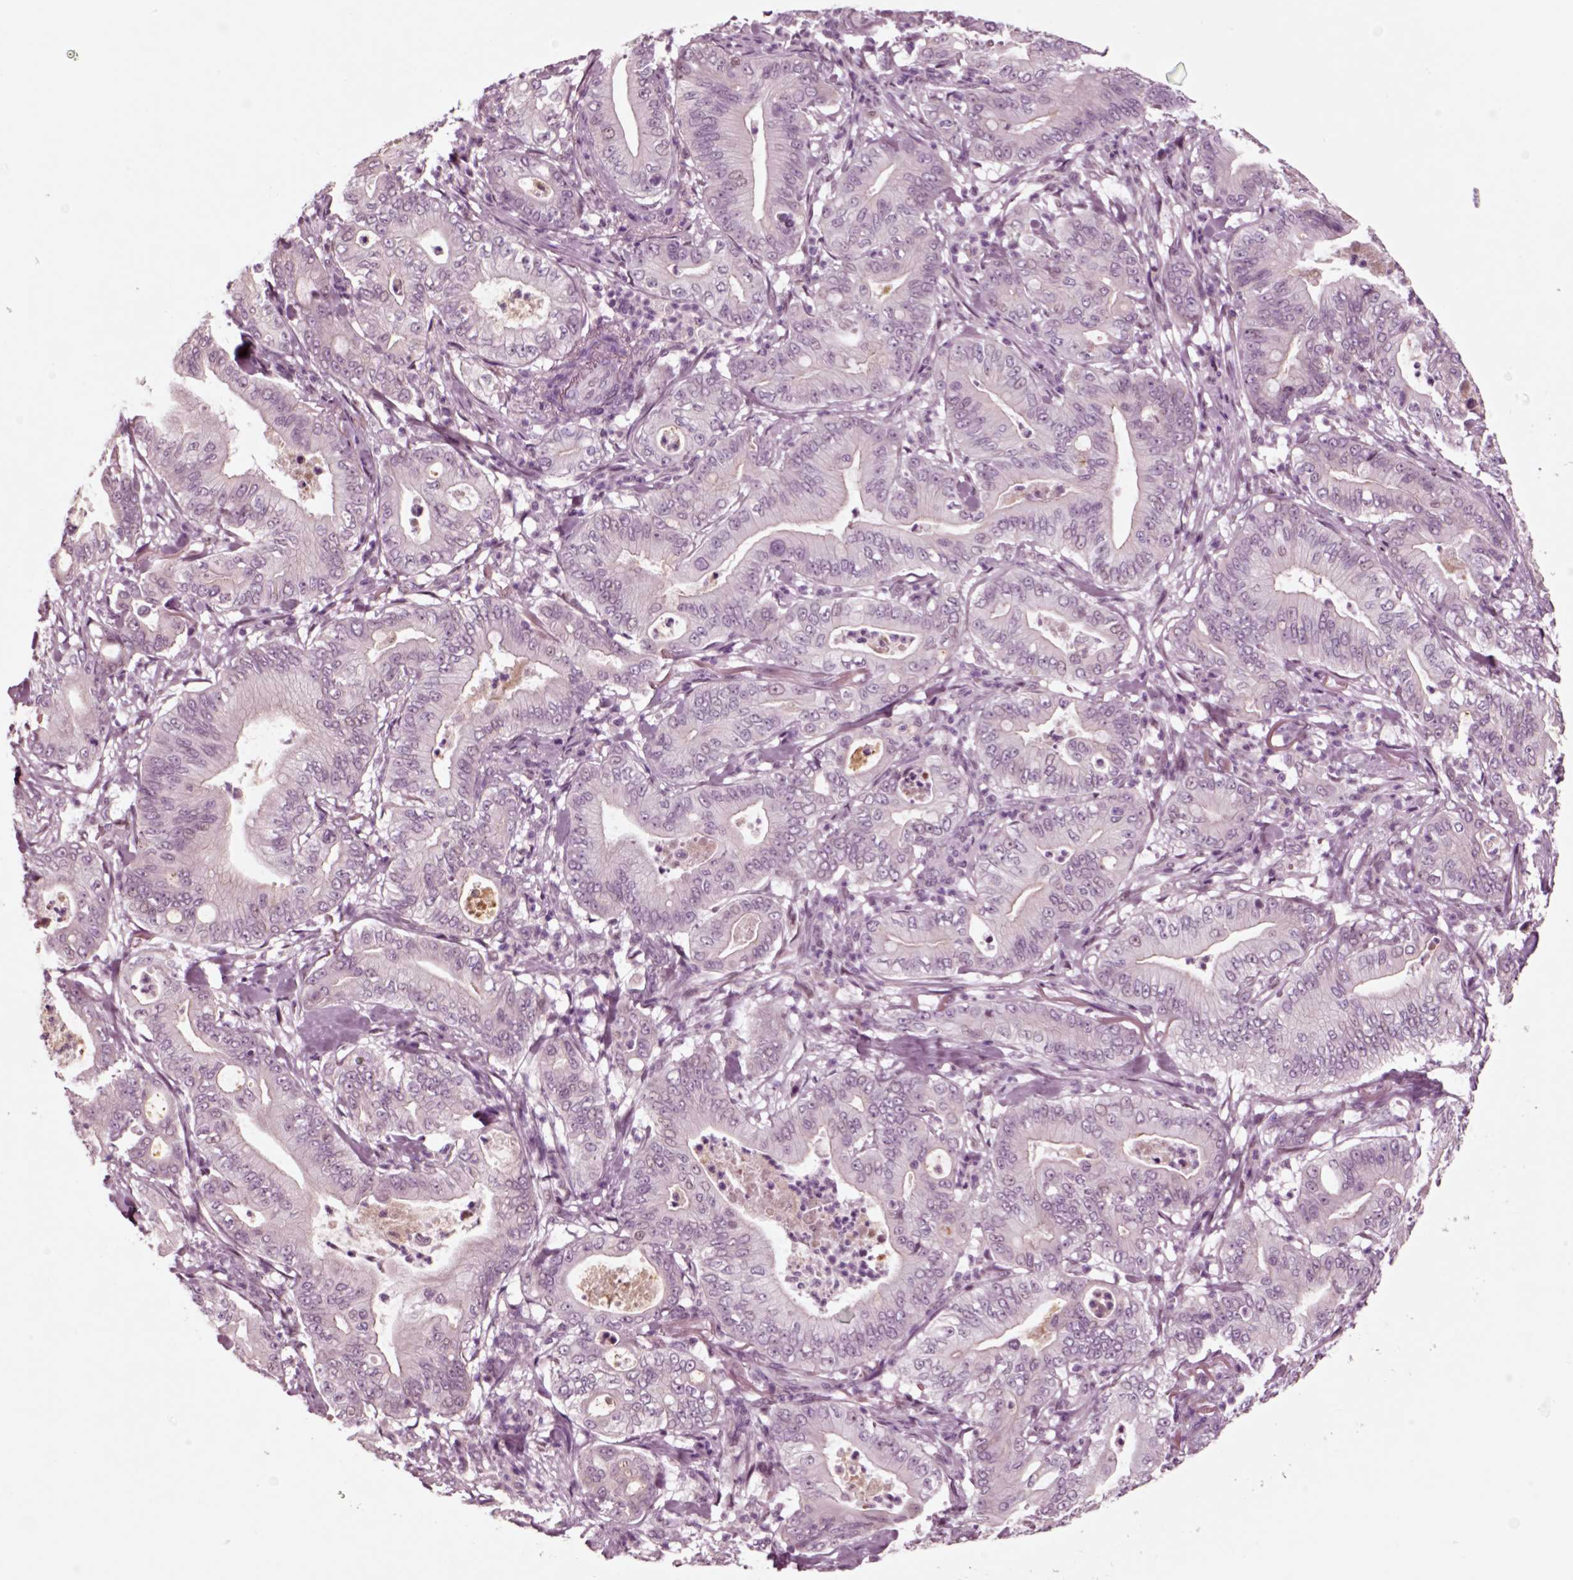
{"staining": {"intensity": "negative", "quantity": "none", "location": "none"}, "tissue": "pancreatic cancer", "cell_type": "Tumor cells", "image_type": "cancer", "snomed": [{"axis": "morphology", "description": "Adenocarcinoma, NOS"}, {"axis": "topography", "description": "Pancreas"}], "caption": "Pancreatic cancer (adenocarcinoma) was stained to show a protein in brown. There is no significant staining in tumor cells.", "gene": "CHGB", "patient": {"sex": "male", "age": 71}}